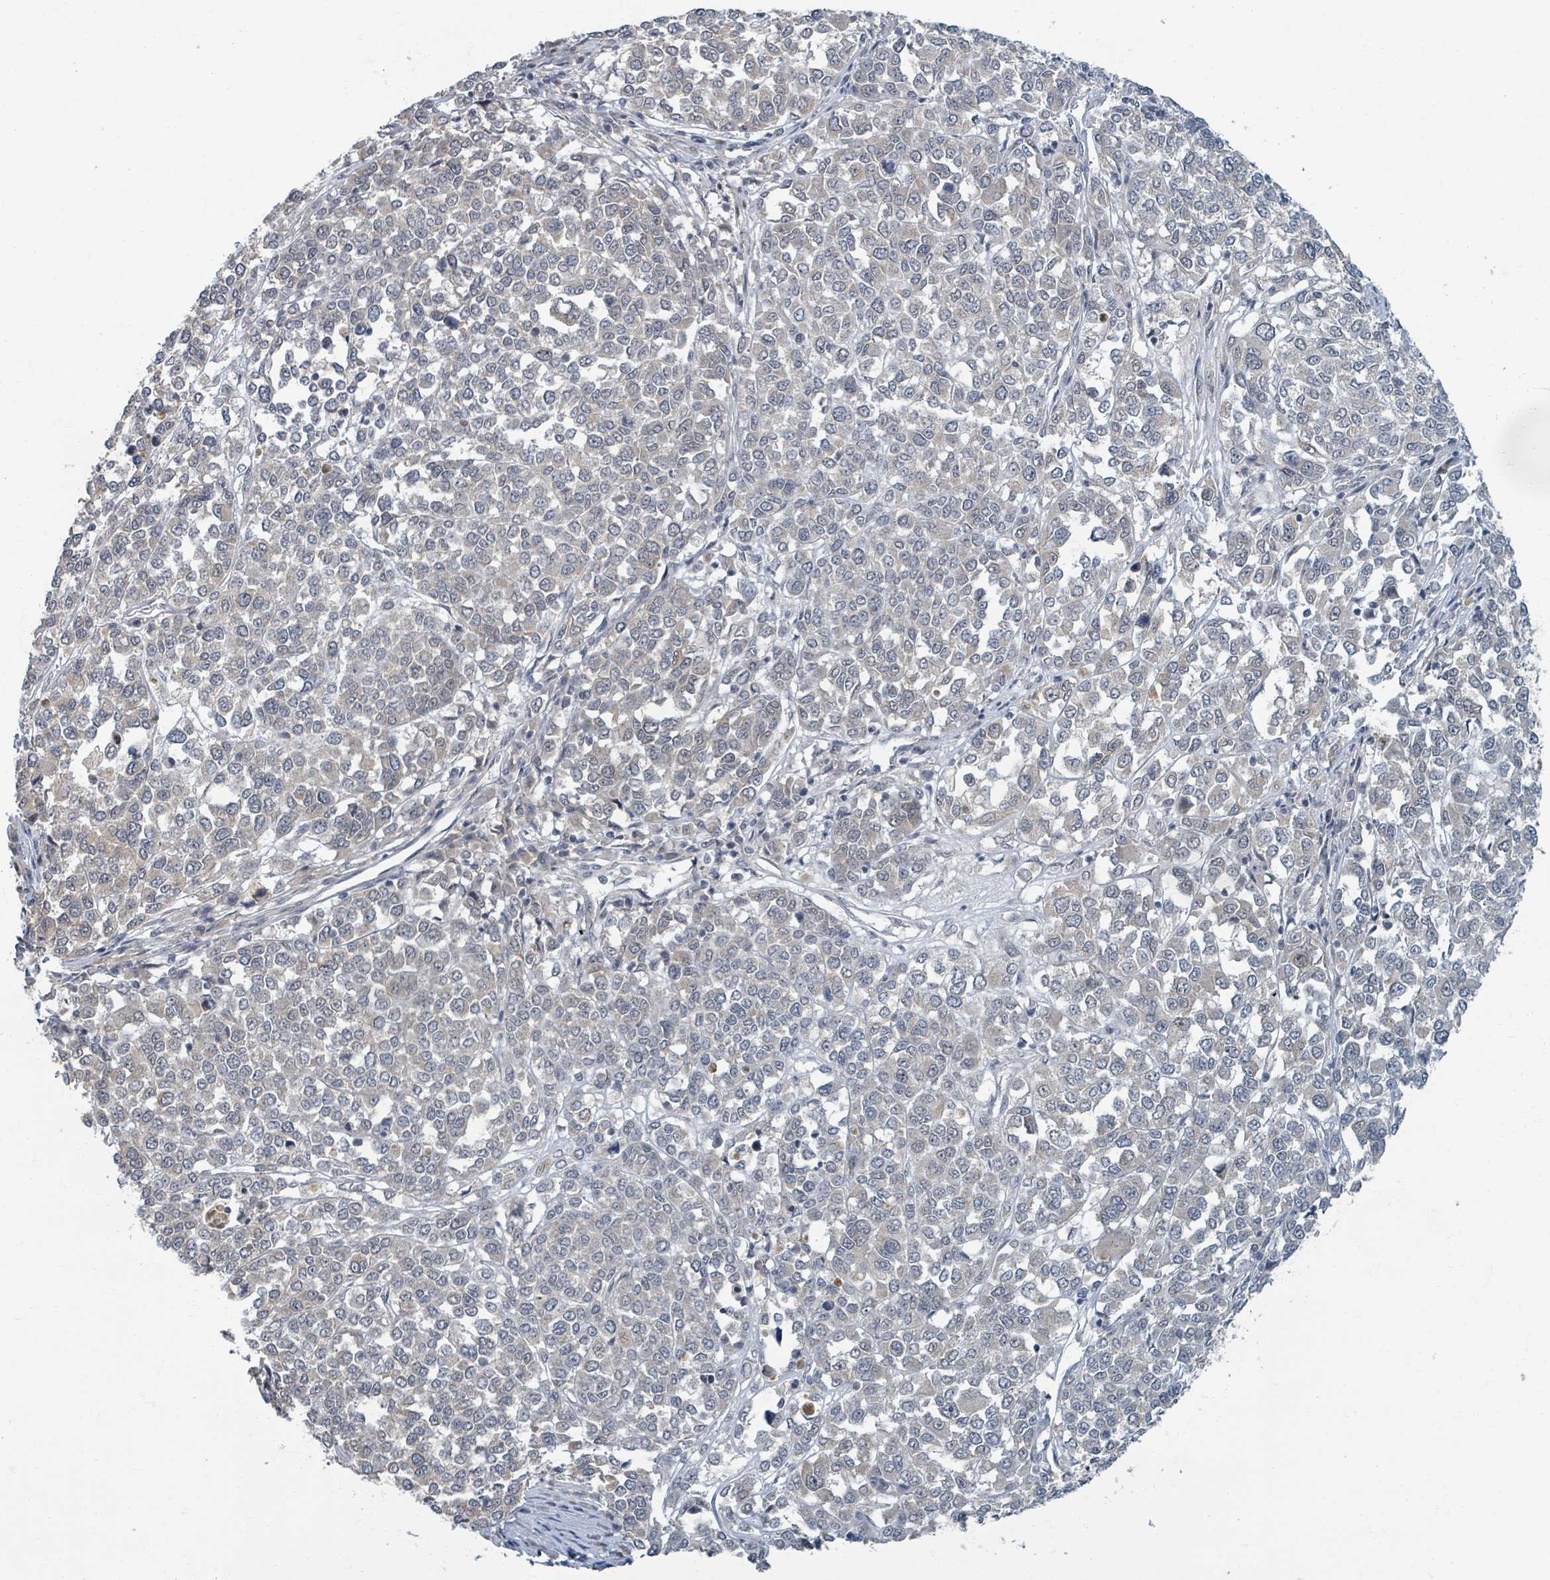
{"staining": {"intensity": "negative", "quantity": "none", "location": "none"}, "tissue": "melanoma", "cell_type": "Tumor cells", "image_type": "cancer", "snomed": [{"axis": "morphology", "description": "Malignant melanoma, Metastatic site"}, {"axis": "topography", "description": "Lymph node"}], "caption": "Image shows no protein expression in tumor cells of malignant melanoma (metastatic site) tissue.", "gene": "INTS15", "patient": {"sex": "male", "age": 44}}